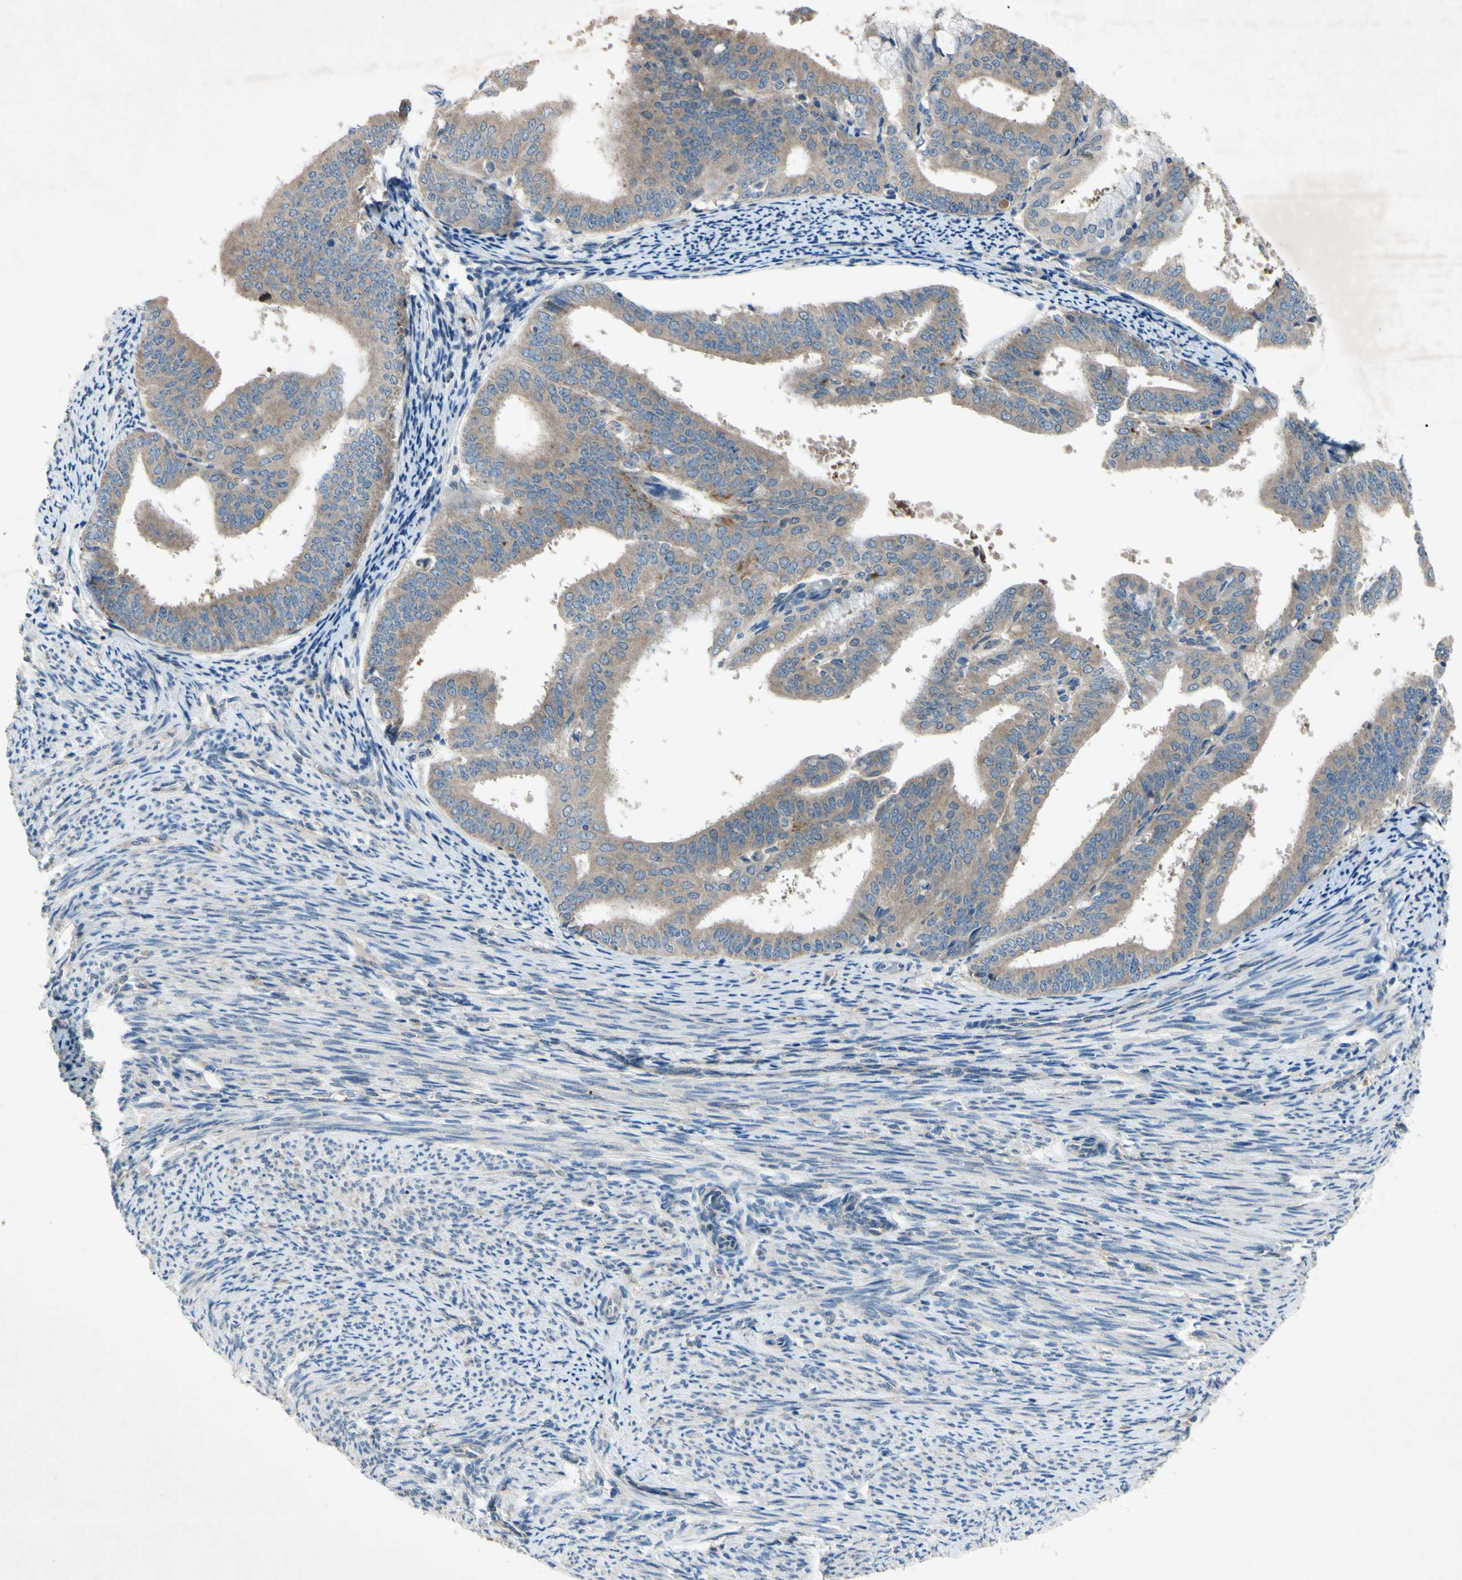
{"staining": {"intensity": "moderate", "quantity": ">75%", "location": "cytoplasmic/membranous"}, "tissue": "endometrial cancer", "cell_type": "Tumor cells", "image_type": "cancer", "snomed": [{"axis": "morphology", "description": "Adenocarcinoma, NOS"}, {"axis": "topography", "description": "Endometrium"}], "caption": "Tumor cells show moderate cytoplasmic/membranous staining in approximately >75% of cells in adenocarcinoma (endometrial).", "gene": "HILPDA", "patient": {"sex": "female", "age": 63}}